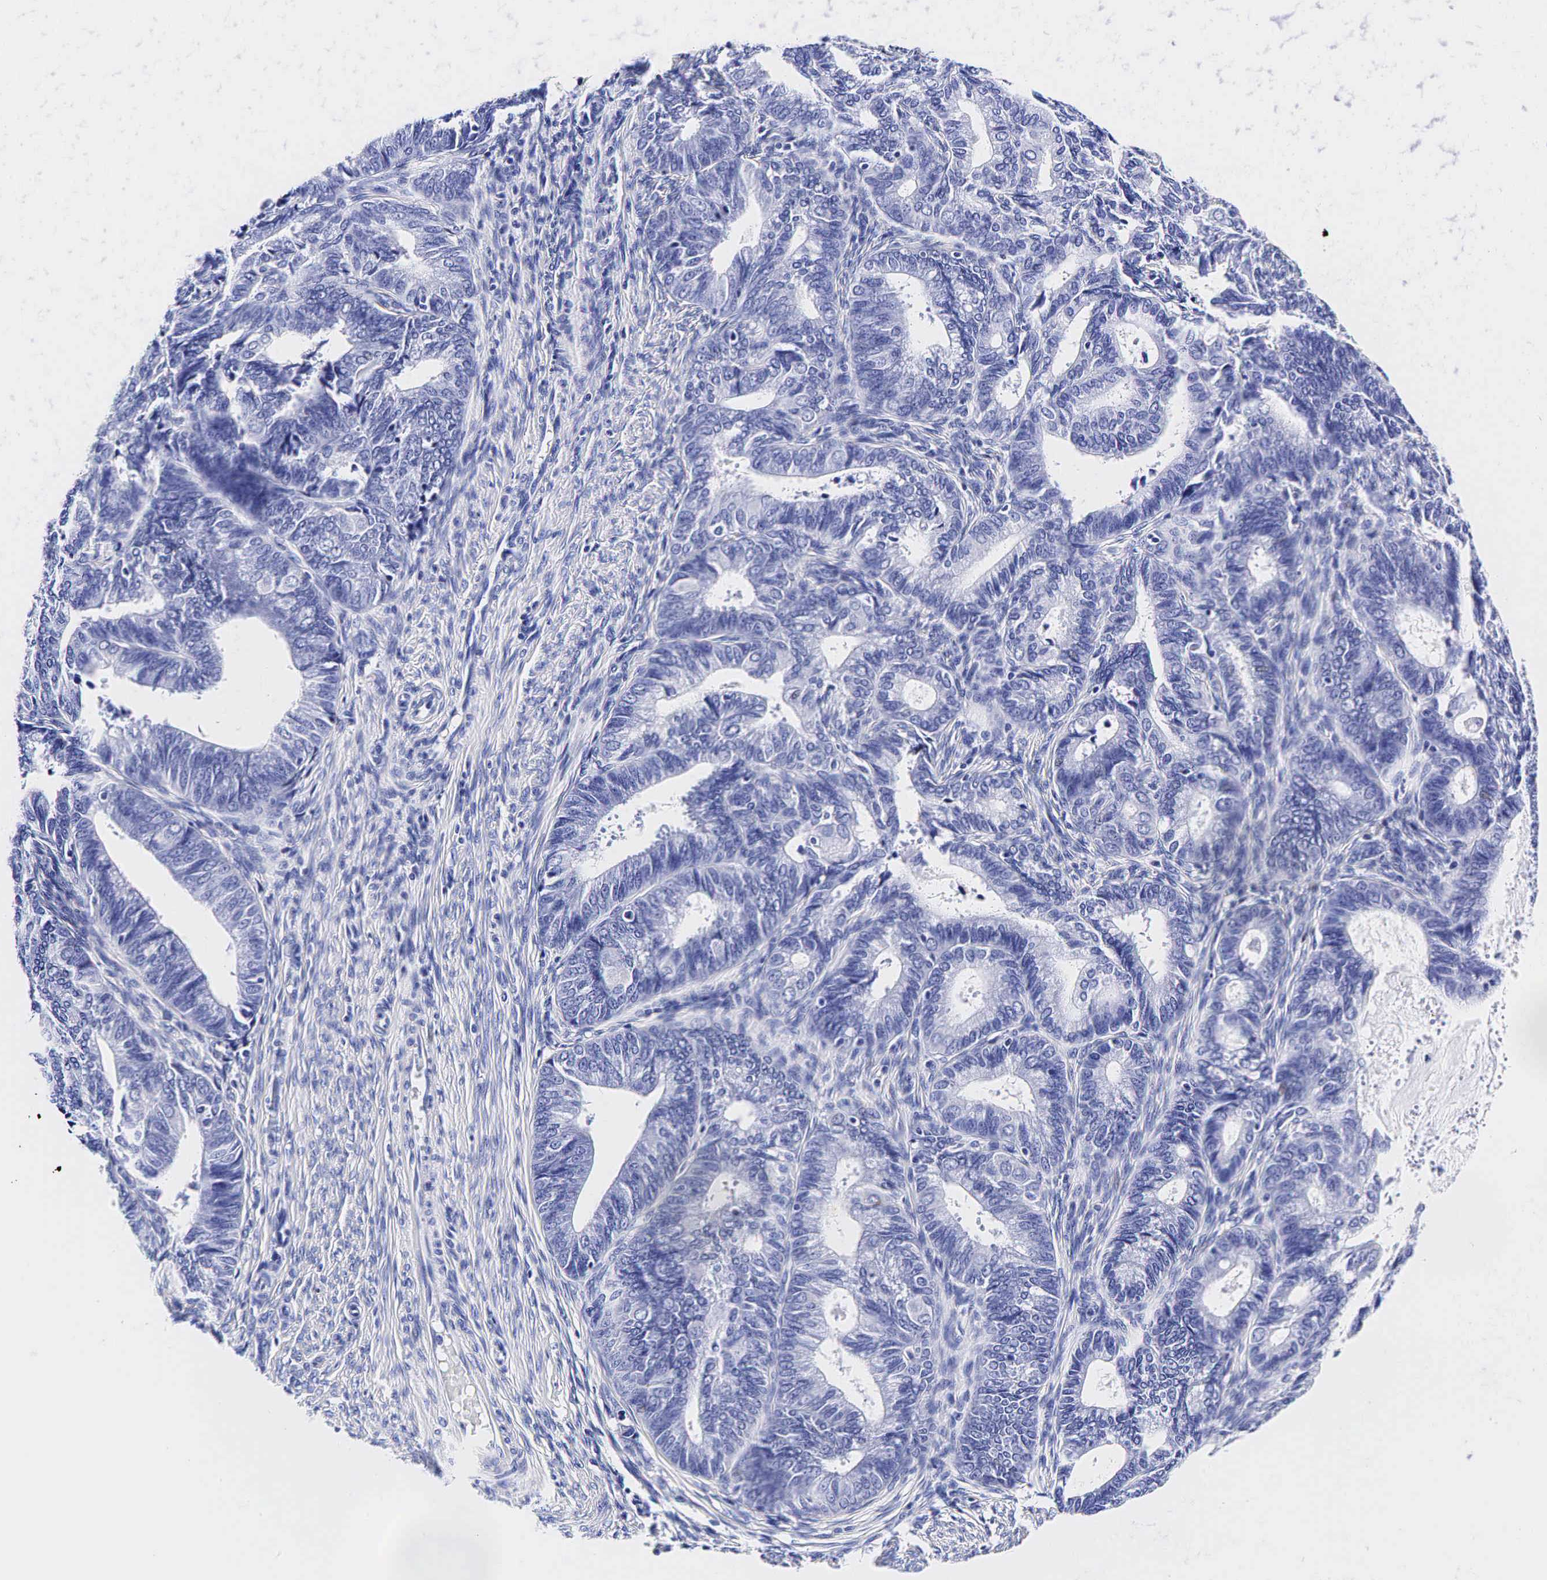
{"staining": {"intensity": "negative", "quantity": "none", "location": "none"}, "tissue": "endometrial cancer", "cell_type": "Tumor cells", "image_type": "cancer", "snomed": [{"axis": "morphology", "description": "Adenocarcinoma, NOS"}, {"axis": "topography", "description": "Endometrium"}], "caption": "IHC of endometrial cancer exhibits no positivity in tumor cells.", "gene": "GCG", "patient": {"sex": "female", "age": 63}}